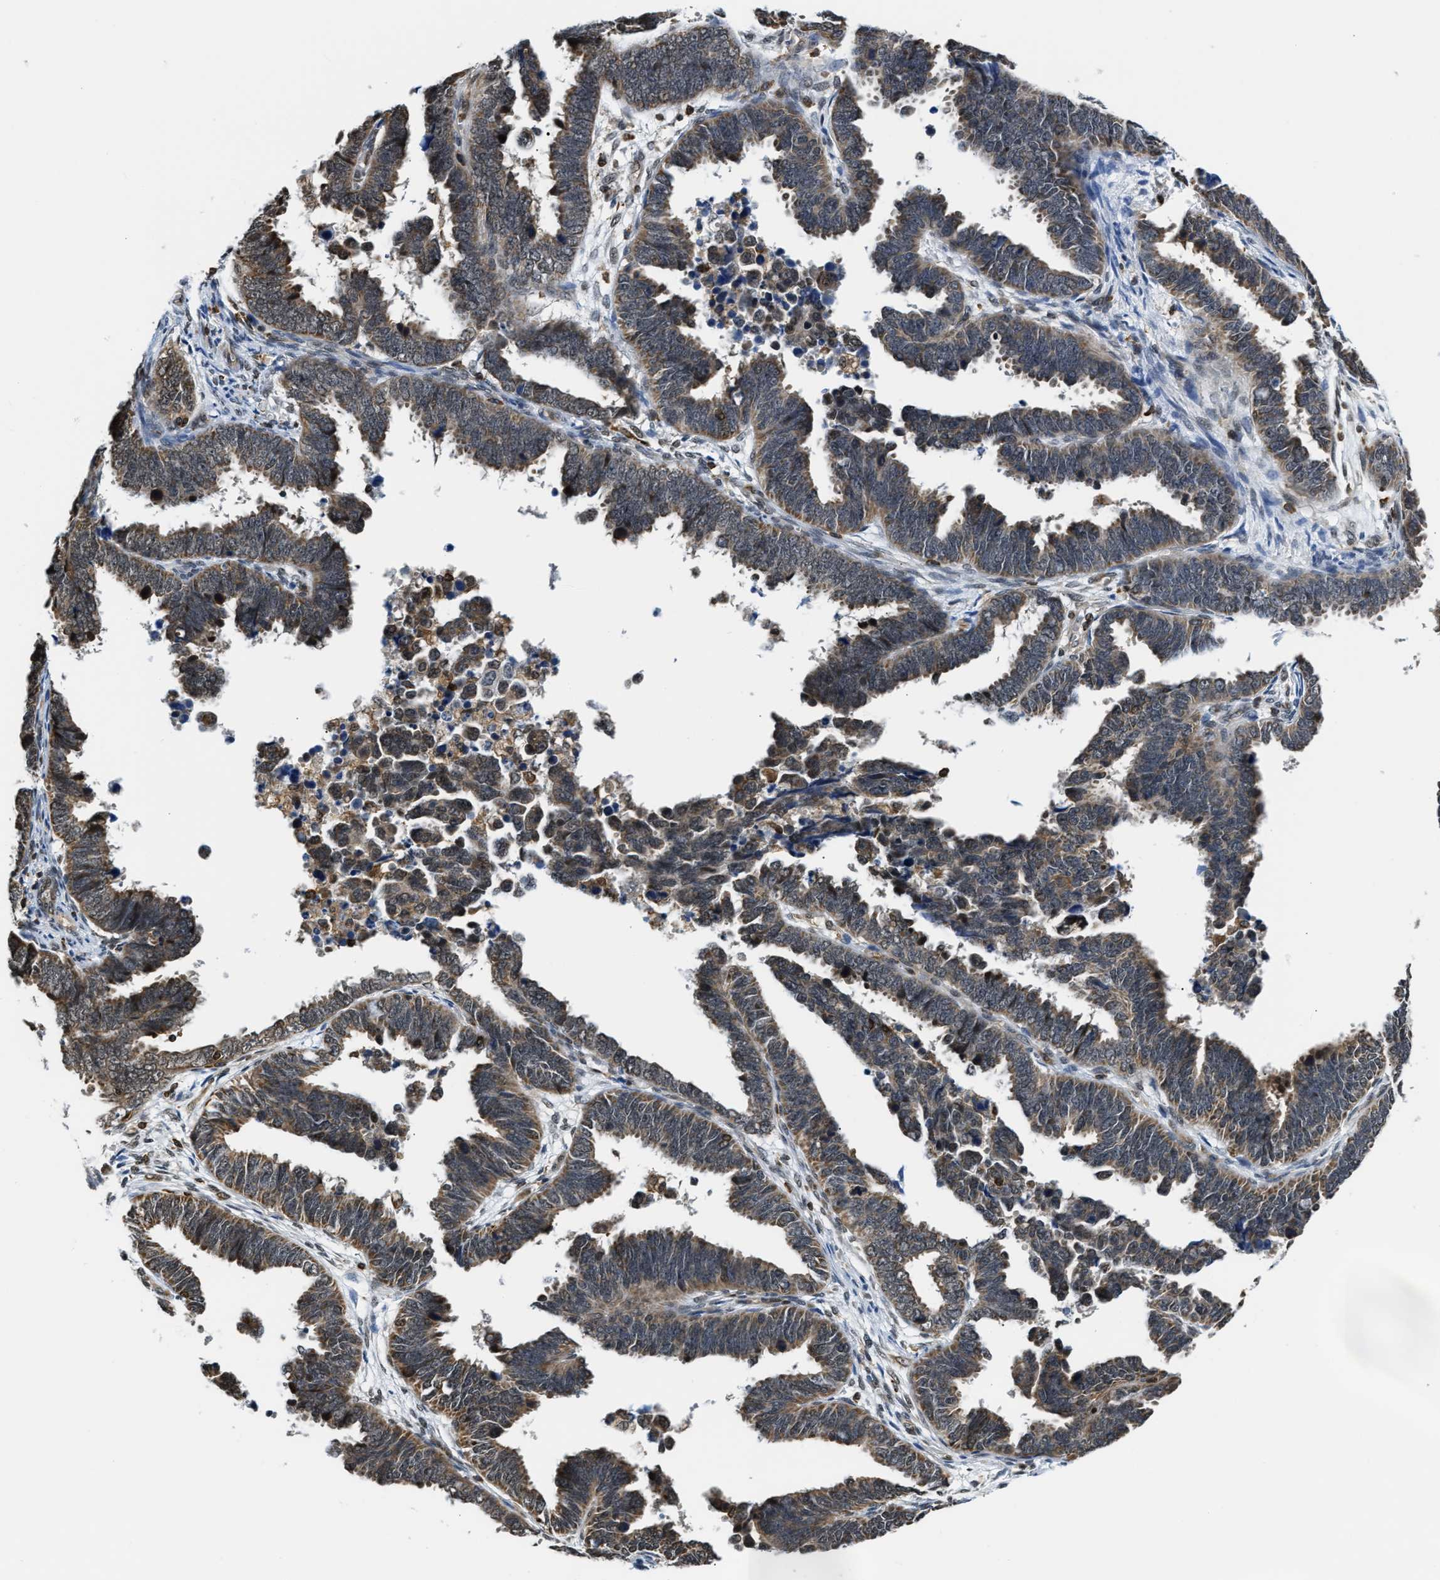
{"staining": {"intensity": "moderate", "quantity": ">75%", "location": "cytoplasmic/membranous"}, "tissue": "endometrial cancer", "cell_type": "Tumor cells", "image_type": "cancer", "snomed": [{"axis": "morphology", "description": "Adenocarcinoma, NOS"}, {"axis": "topography", "description": "Endometrium"}], "caption": "High-power microscopy captured an immunohistochemistry histopathology image of endometrial cancer (adenocarcinoma), revealing moderate cytoplasmic/membranous positivity in approximately >75% of tumor cells.", "gene": "STK10", "patient": {"sex": "female", "age": 75}}